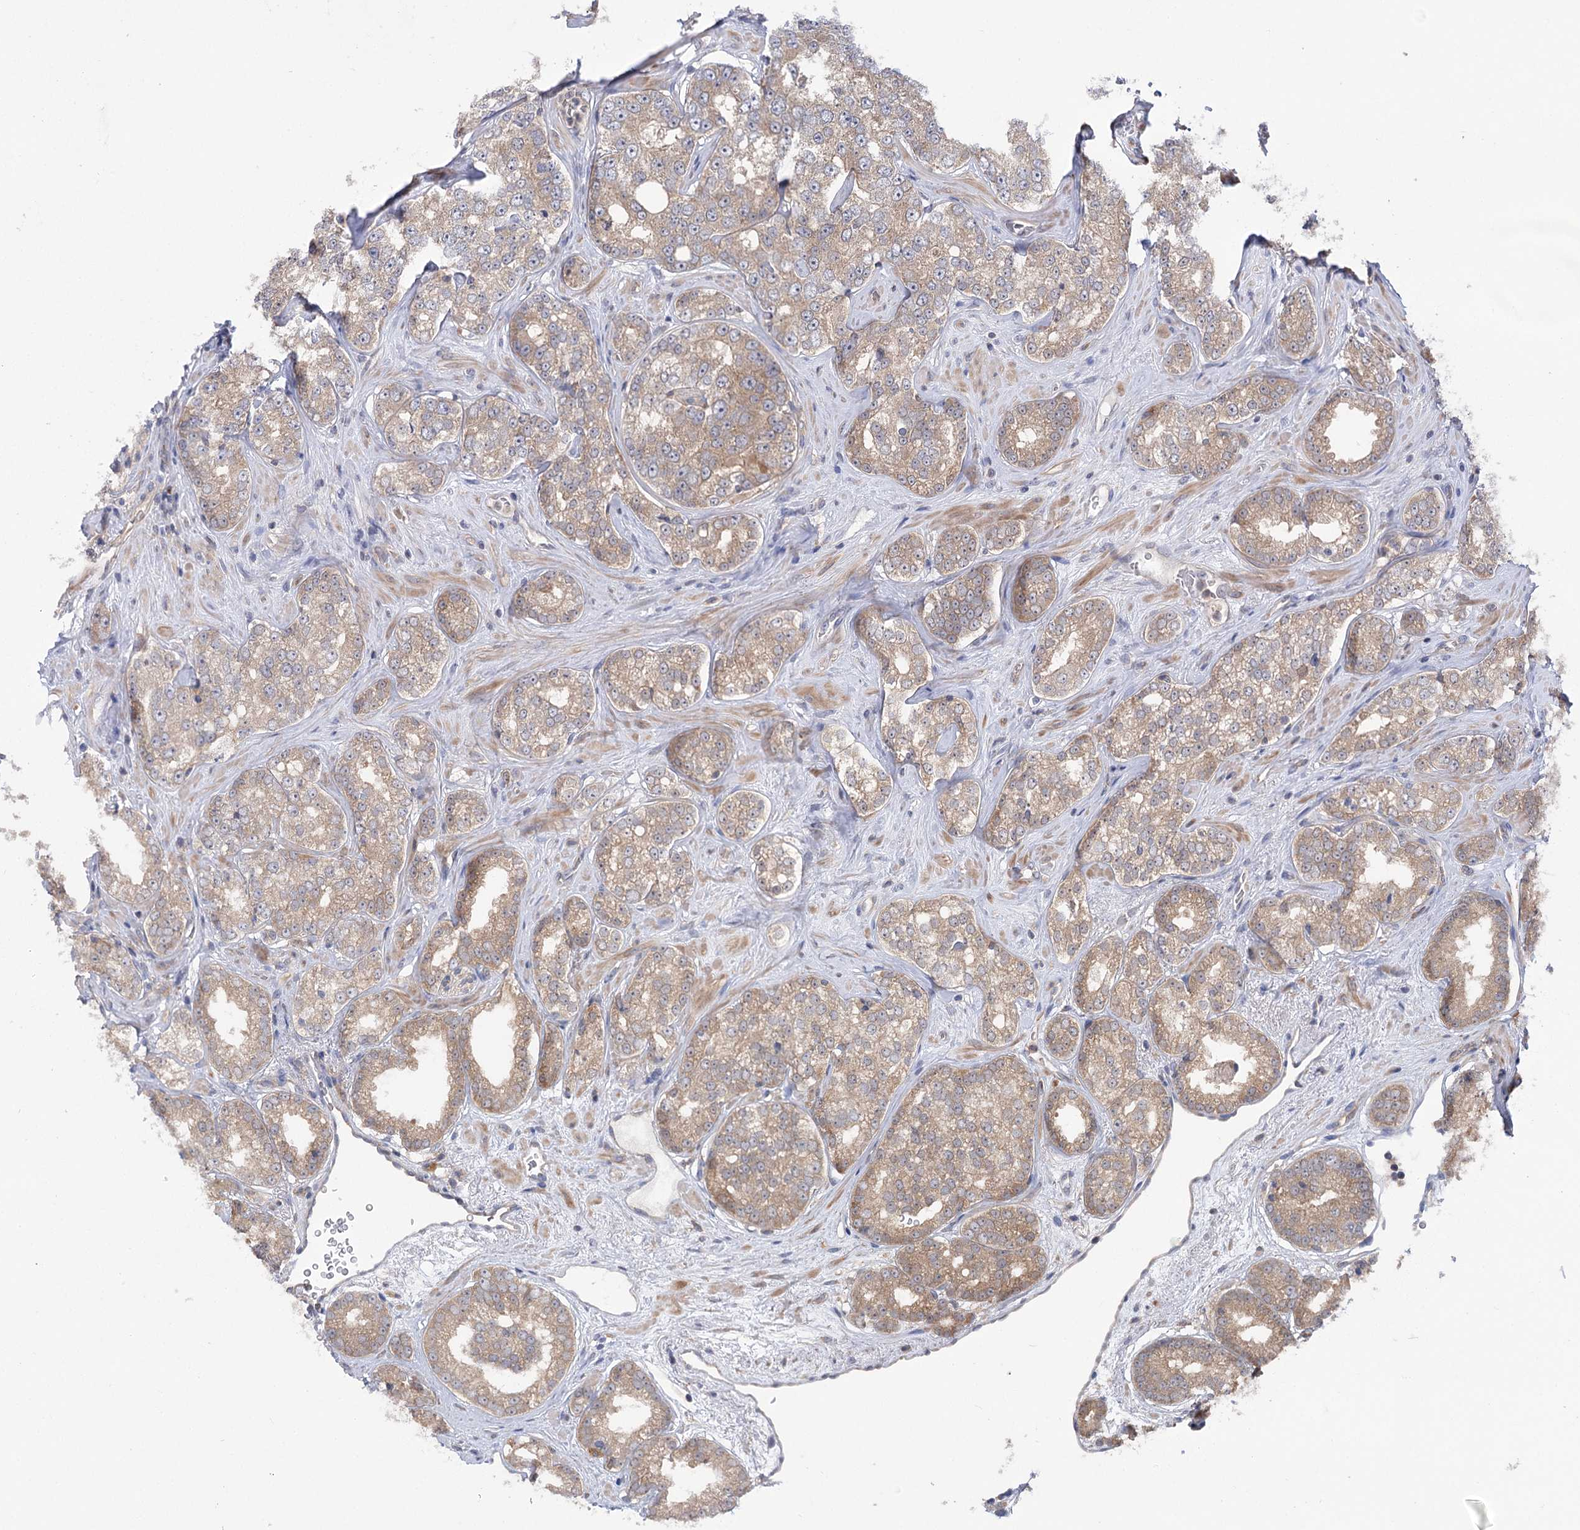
{"staining": {"intensity": "weak", "quantity": ">75%", "location": "cytoplasmic/membranous"}, "tissue": "prostate cancer", "cell_type": "Tumor cells", "image_type": "cancer", "snomed": [{"axis": "morphology", "description": "Normal tissue, NOS"}, {"axis": "morphology", "description": "Adenocarcinoma, High grade"}, {"axis": "topography", "description": "Prostate"}], "caption": "Immunohistochemical staining of human high-grade adenocarcinoma (prostate) reveals weak cytoplasmic/membranous protein staining in about >75% of tumor cells. (DAB = brown stain, brightfield microscopy at high magnification).", "gene": "VPS37B", "patient": {"sex": "male", "age": 83}}